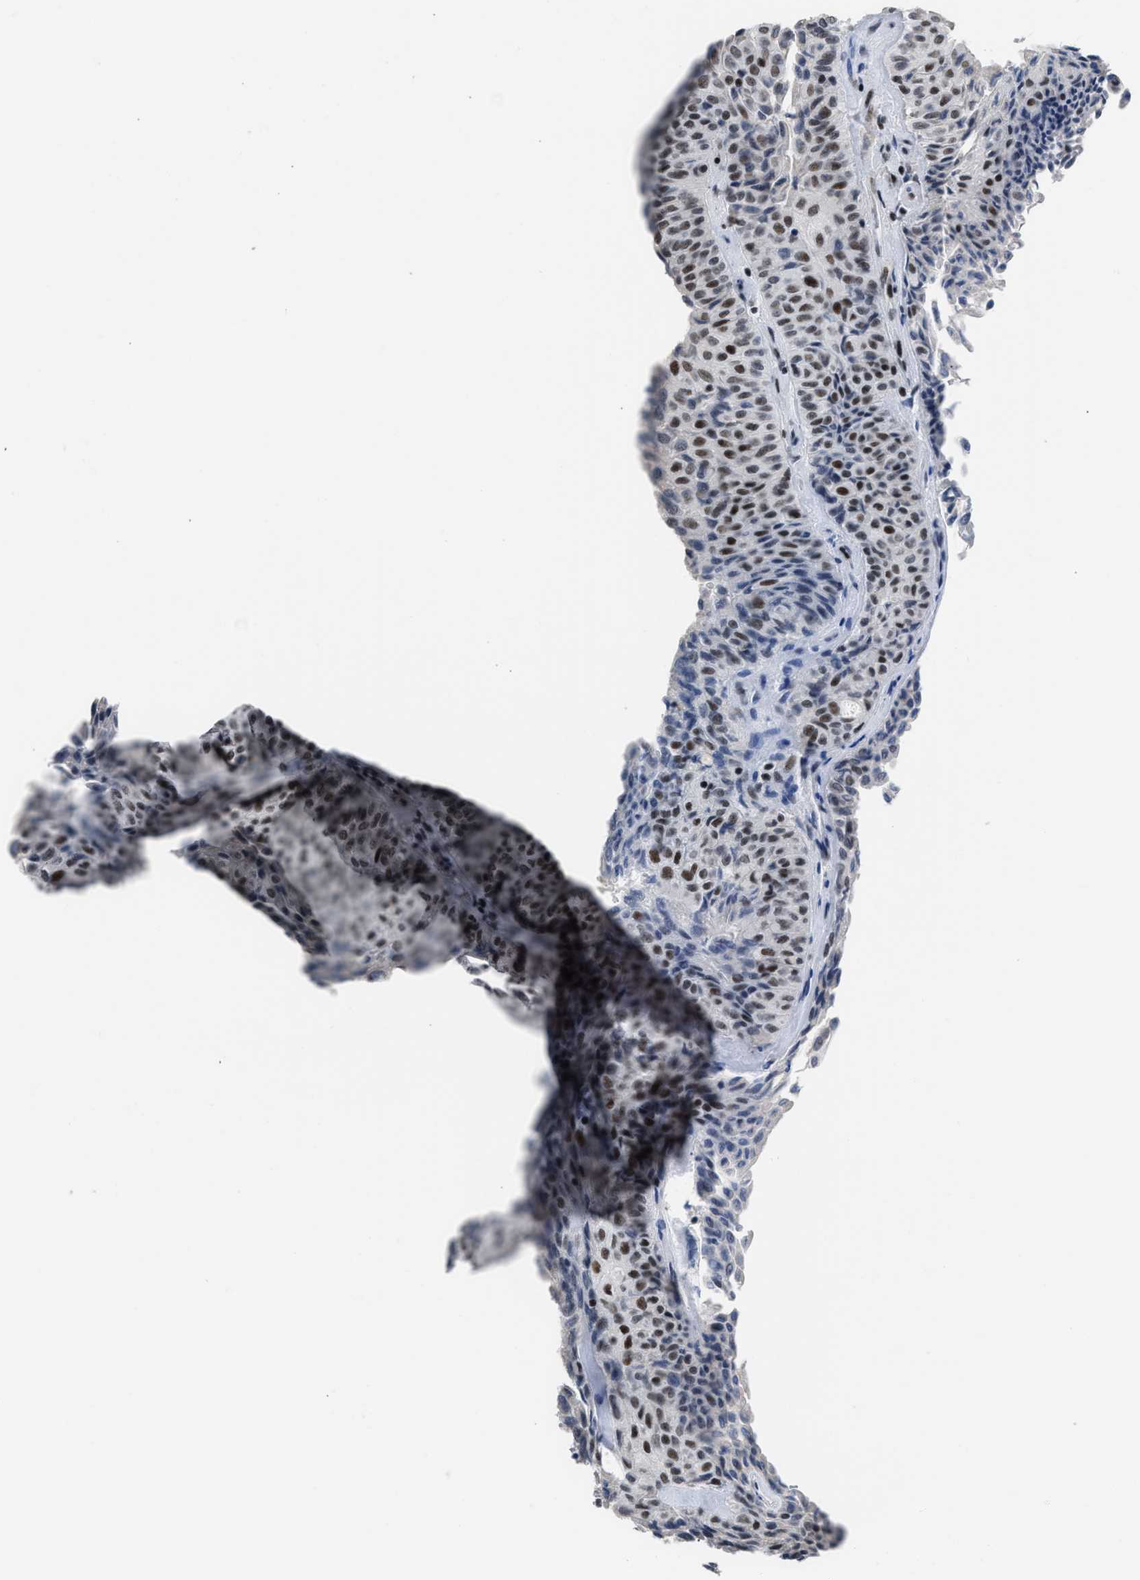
{"staining": {"intensity": "moderate", "quantity": ">75%", "location": "nuclear"}, "tissue": "urothelial cancer", "cell_type": "Tumor cells", "image_type": "cancer", "snomed": [{"axis": "morphology", "description": "Urothelial carcinoma, Low grade"}, {"axis": "topography", "description": "Urinary bladder"}], "caption": "Protein expression analysis of urothelial carcinoma (low-grade) exhibits moderate nuclear expression in approximately >75% of tumor cells.", "gene": "TERF2IP", "patient": {"sex": "male", "age": 78}}